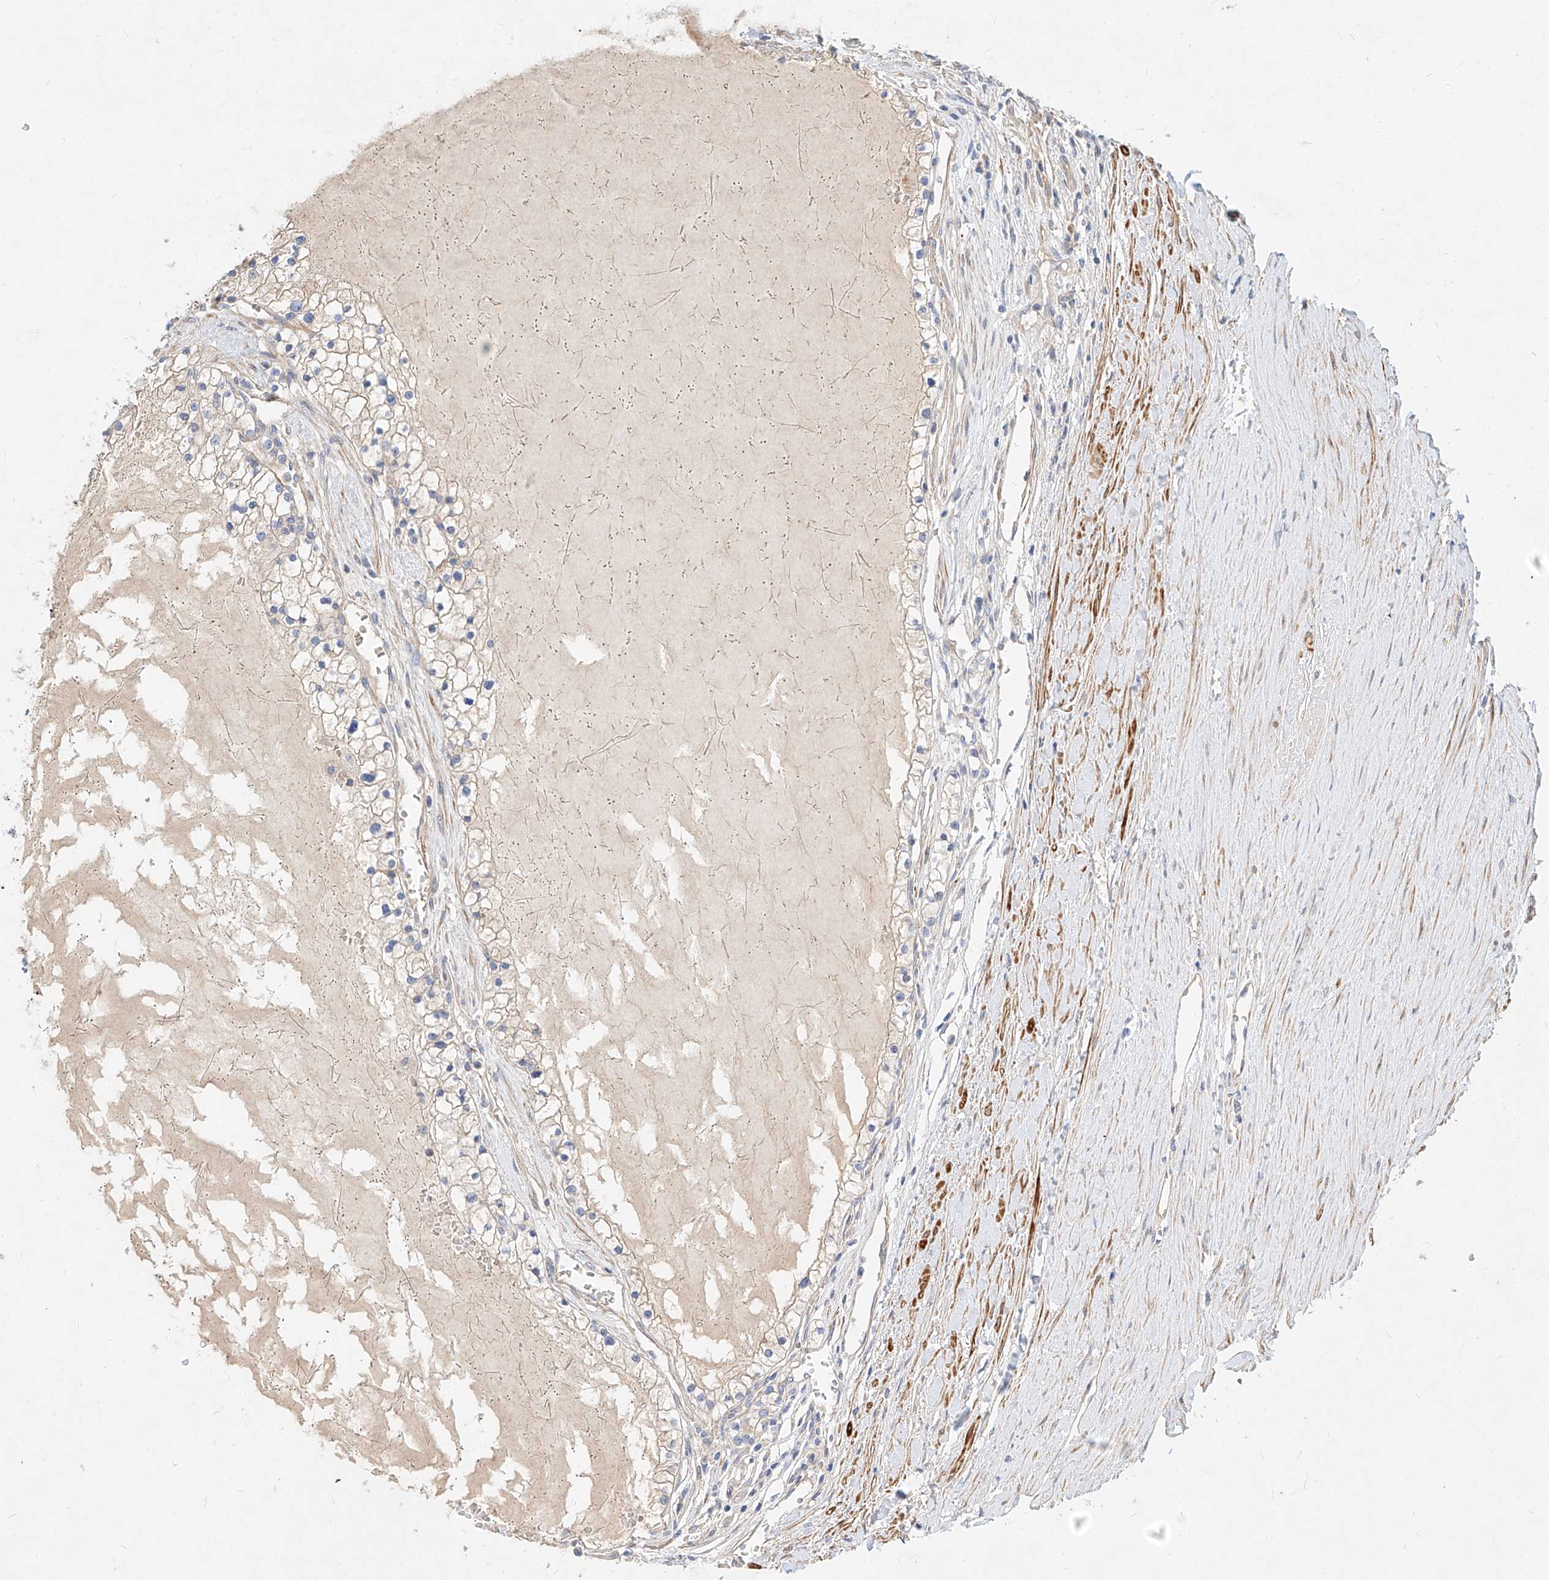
{"staining": {"intensity": "negative", "quantity": "none", "location": "none"}, "tissue": "renal cancer", "cell_type": "Tumor cells", "image_type": "cancer", "snomed": [{"axis": "morphology", "description": "Normal tissue, NOS"}, {"axis": "morphology", "description": "Adenocarcinoma, NOS"}, {"axis": "topography", "description": "Kidney"}], "caption": "This is an immunohistochemistry histopathology image of renal adenocarcinoma. There is no staining in tumor cells.", "gene": "KCNH5", "patient": {"sex": "male", "age": 68}}